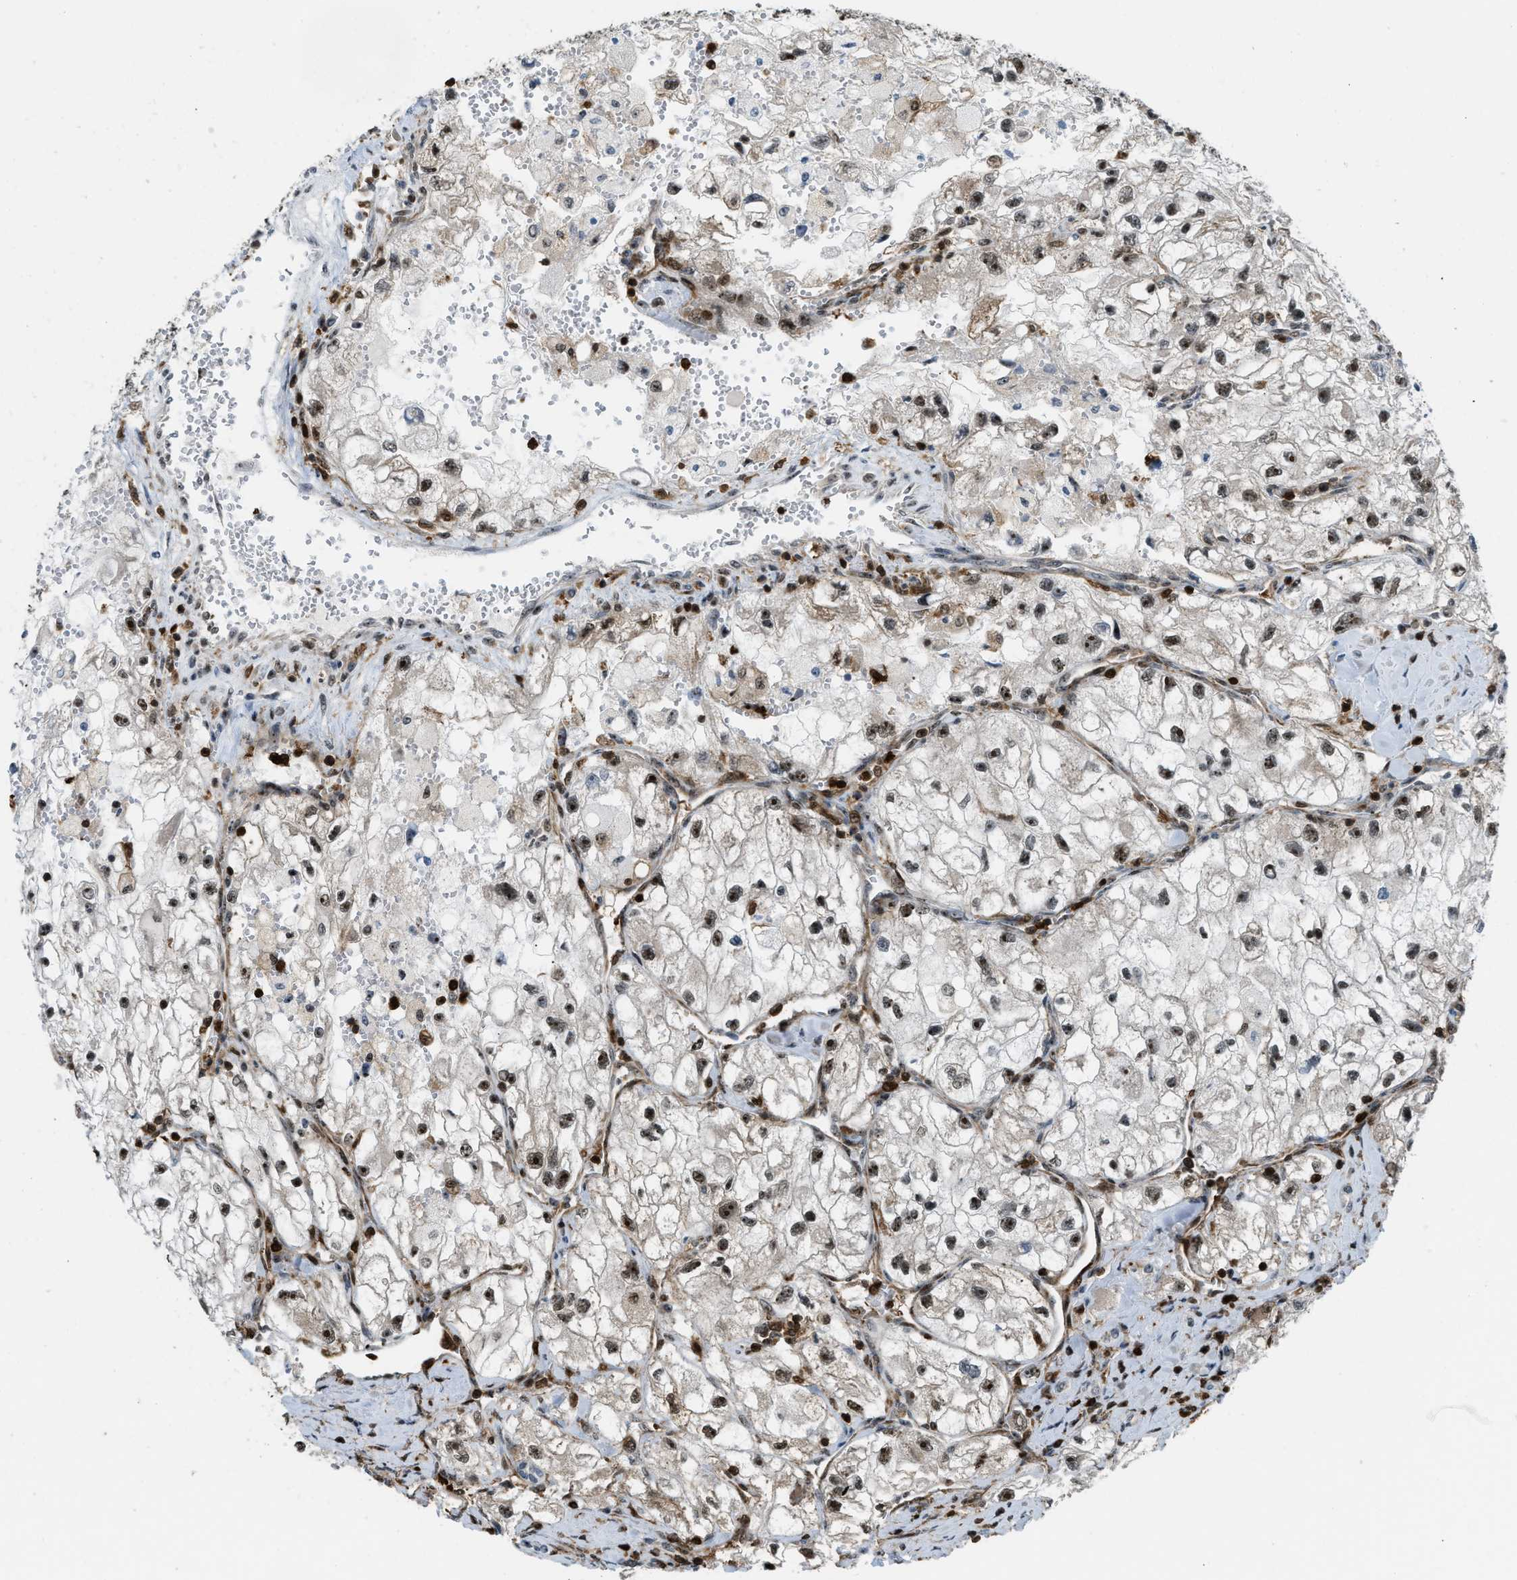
{"staining": {"intensity": "moderate", "quantity": ">75%", "location": "nuclear"}, "tissue": "renal cancer", "cell_type": "Tumor cells", "image_type": "cancer", "snomed": [{"axis": "morphology", "description": "Adenocarcinoma, NOS"}, {"axis": "topography", "description": "Kidney"}], "caption": "Tumor cells display moderate nuclear positivity in approximately >75% of cells in adenocarcinoma (renal).", "gene": "E2F1", "patient": {"sex": "female", "age": 70}}